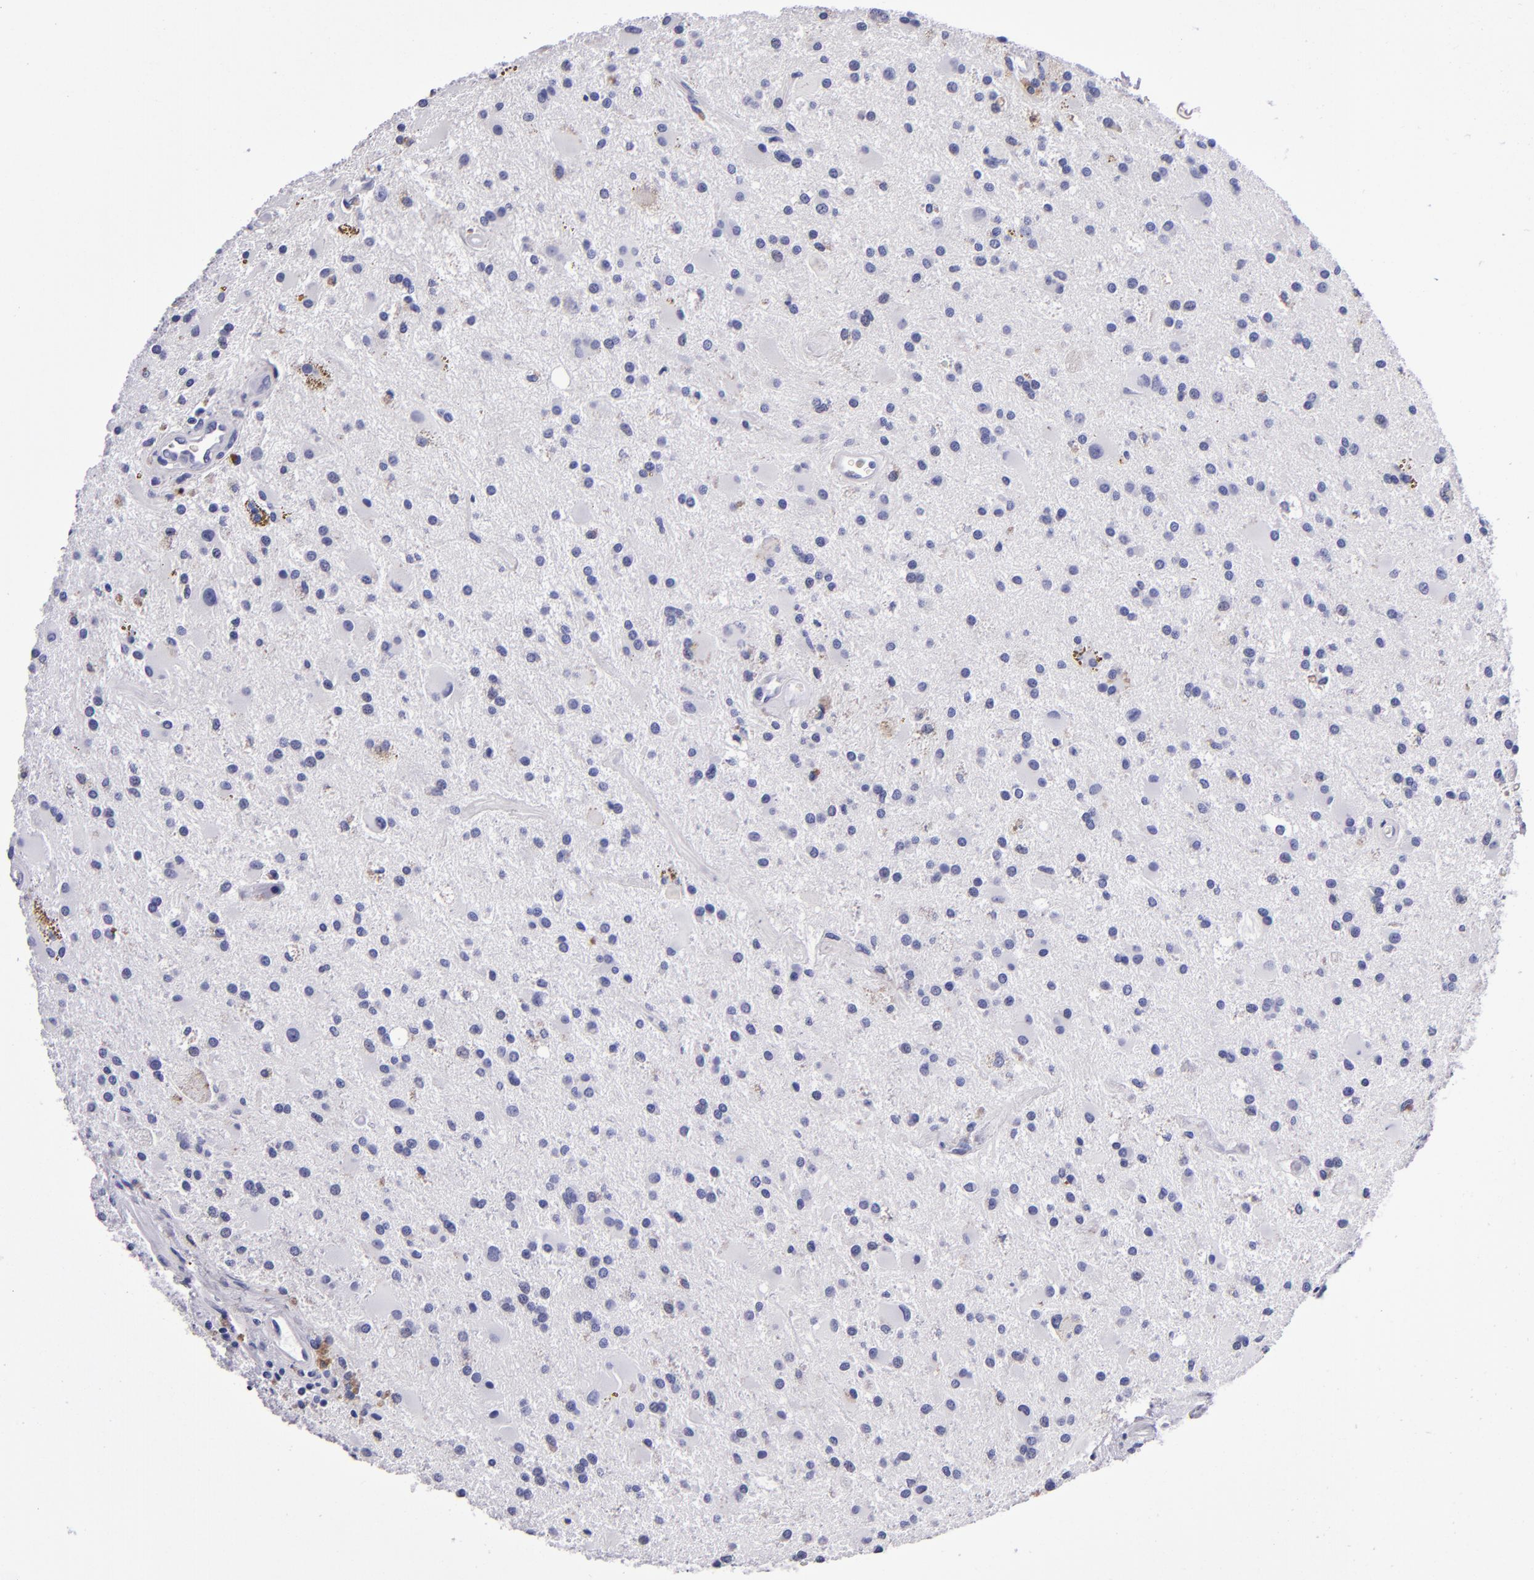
{"staining": {"intensity": "negative", "quantity": "none", "location": "none"}, "tissue": "glioma", "cell_type": "Tumor cells", "image_type": "cancer", "snomed": [{"axis": "morphology", "description": "Glioma, malignant, Low grade"}, {"axis": "topography", "description": "Brain"}], "caption": "The IHC image has no significant expression in tumor cells of glioma tissue.", "gene": "S100A8", "patient": {"sex": "male", "age": 58}}